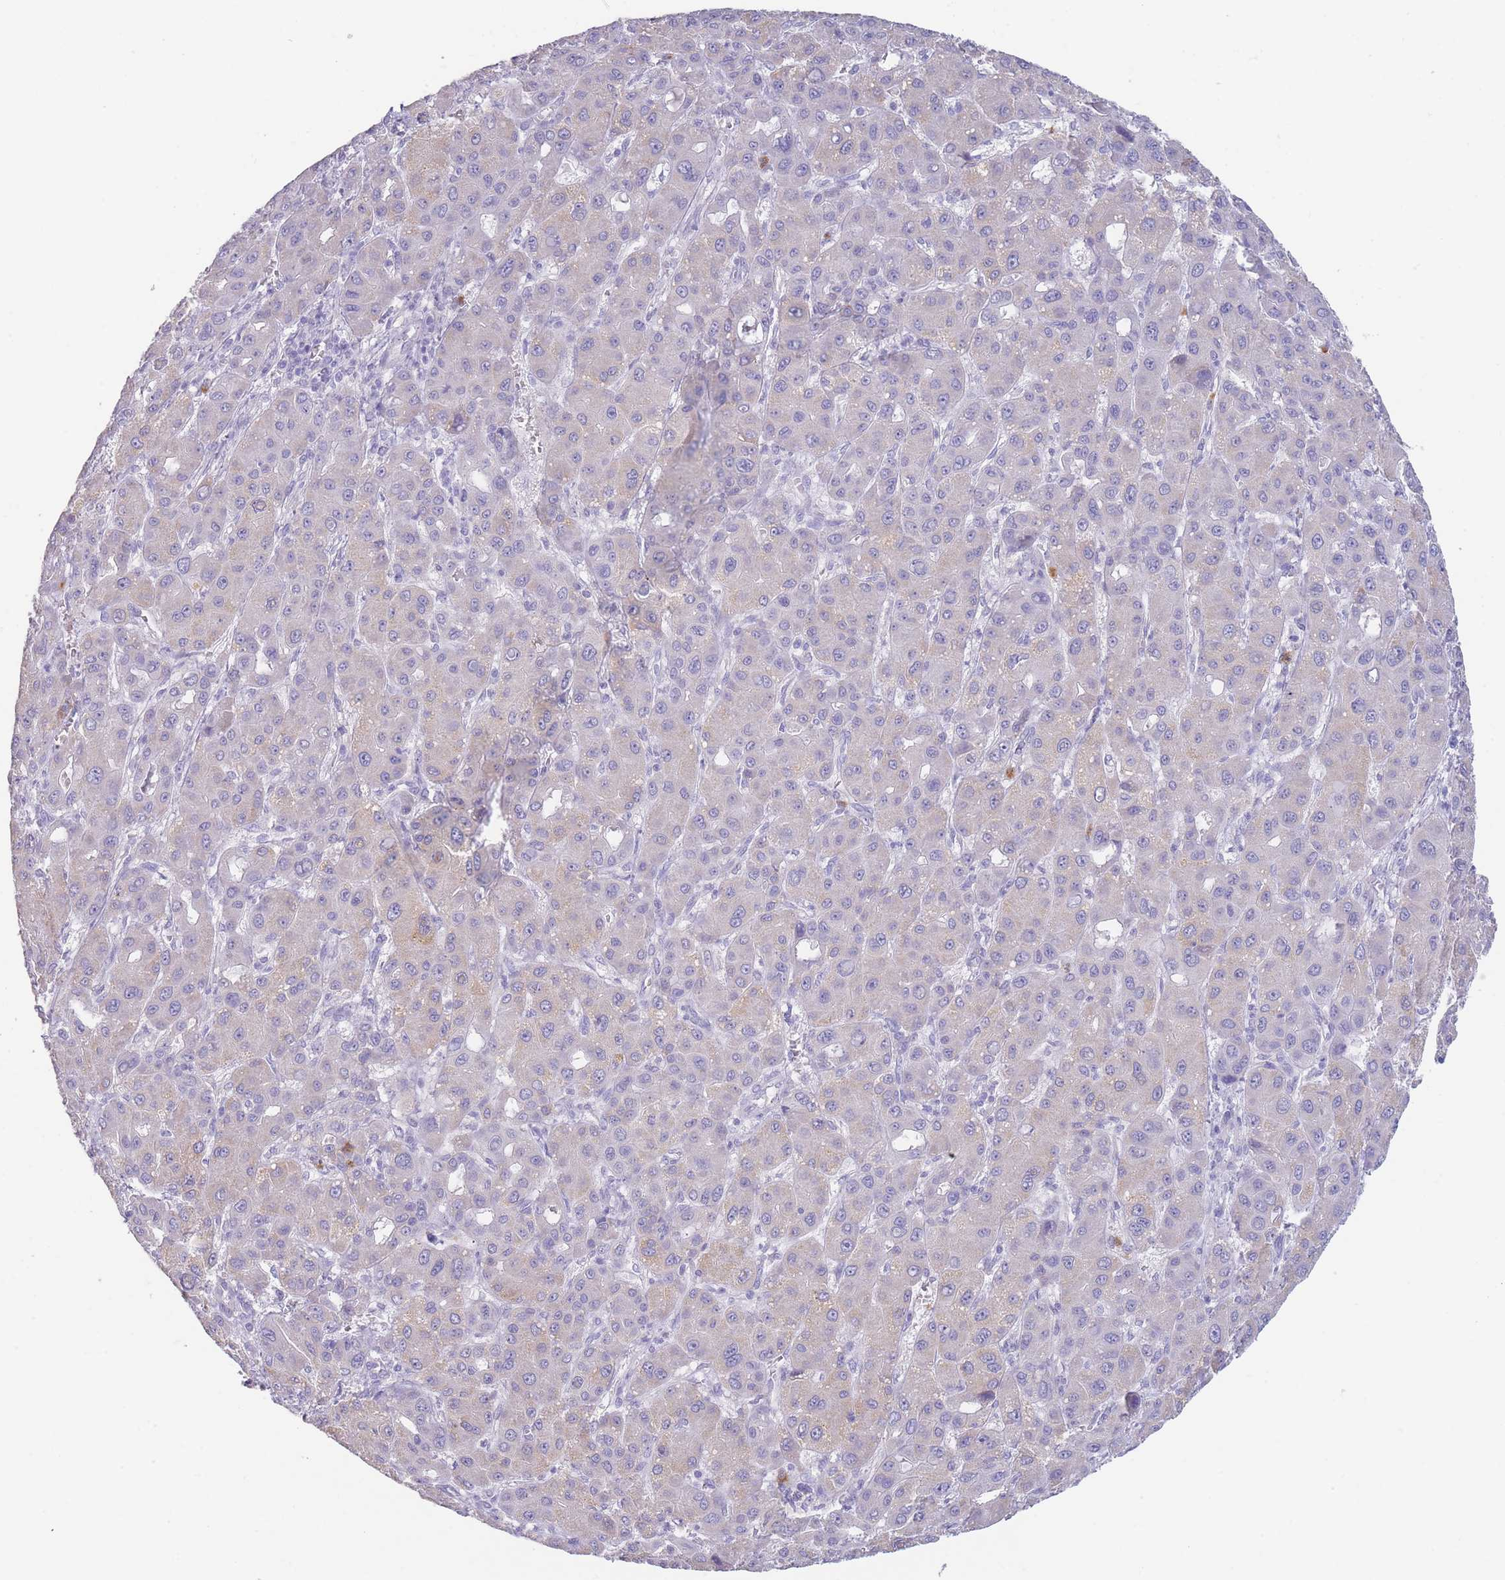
{"staining": {"intensity": "weak", "quantity": "<25%", "location": "cytoplasmic/membranous"}, "tissue": "liver cancer", "cell_type": "Tumor cells", "image_type": "cancer", "snomed": [{"axis": "morphology", "description": "Carcinoma, Hepatocellular, NOS"}, {"axis": "topography", "description": "Liver"}], "caption": "The image demonstrates no significant staining in tumor cells of liver cancer.", "gene": "ZNF627", "patient": {"sex": "male", "age": 55}}